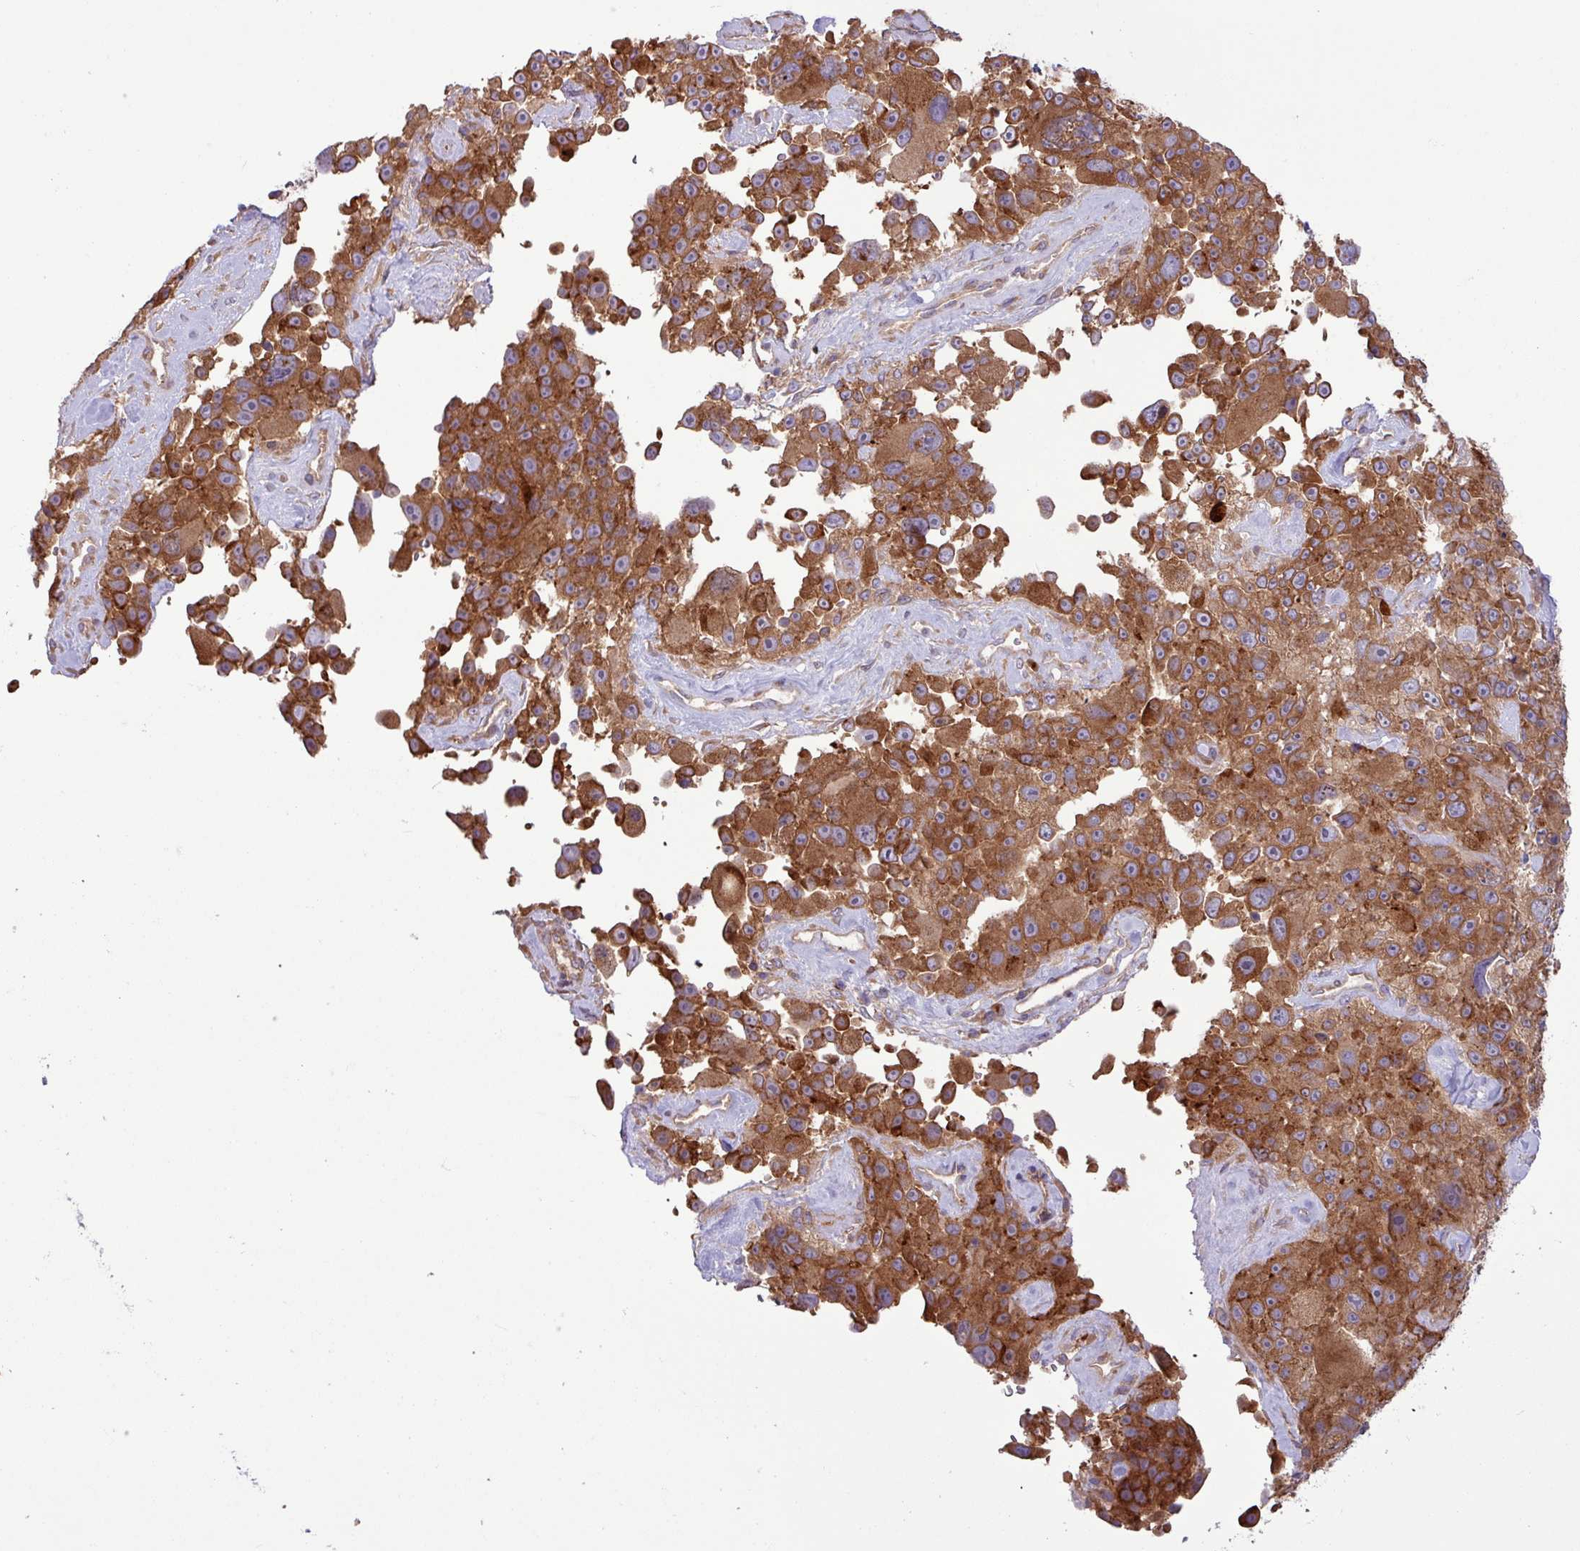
{"staining": {"intensity": "strong", "quantity": ">75%", "location": "cytoplasmic/membranous"}, "tissue": "melanoma", "cell_type": "Tumor cells", "image_type": "cancer", "snomed": [{"axis": "morphology", "description": "Malignant melanoma, Metastatic site"}, {"axis": "topography", "description": "Lymph node"}], "caption": "A brown stain highlights strong cytoplasmic/membranous expression of a protein in human melanoma tumor cells.", "gene": "RAB19", "patient": {"sex": "male", "age": 62}}